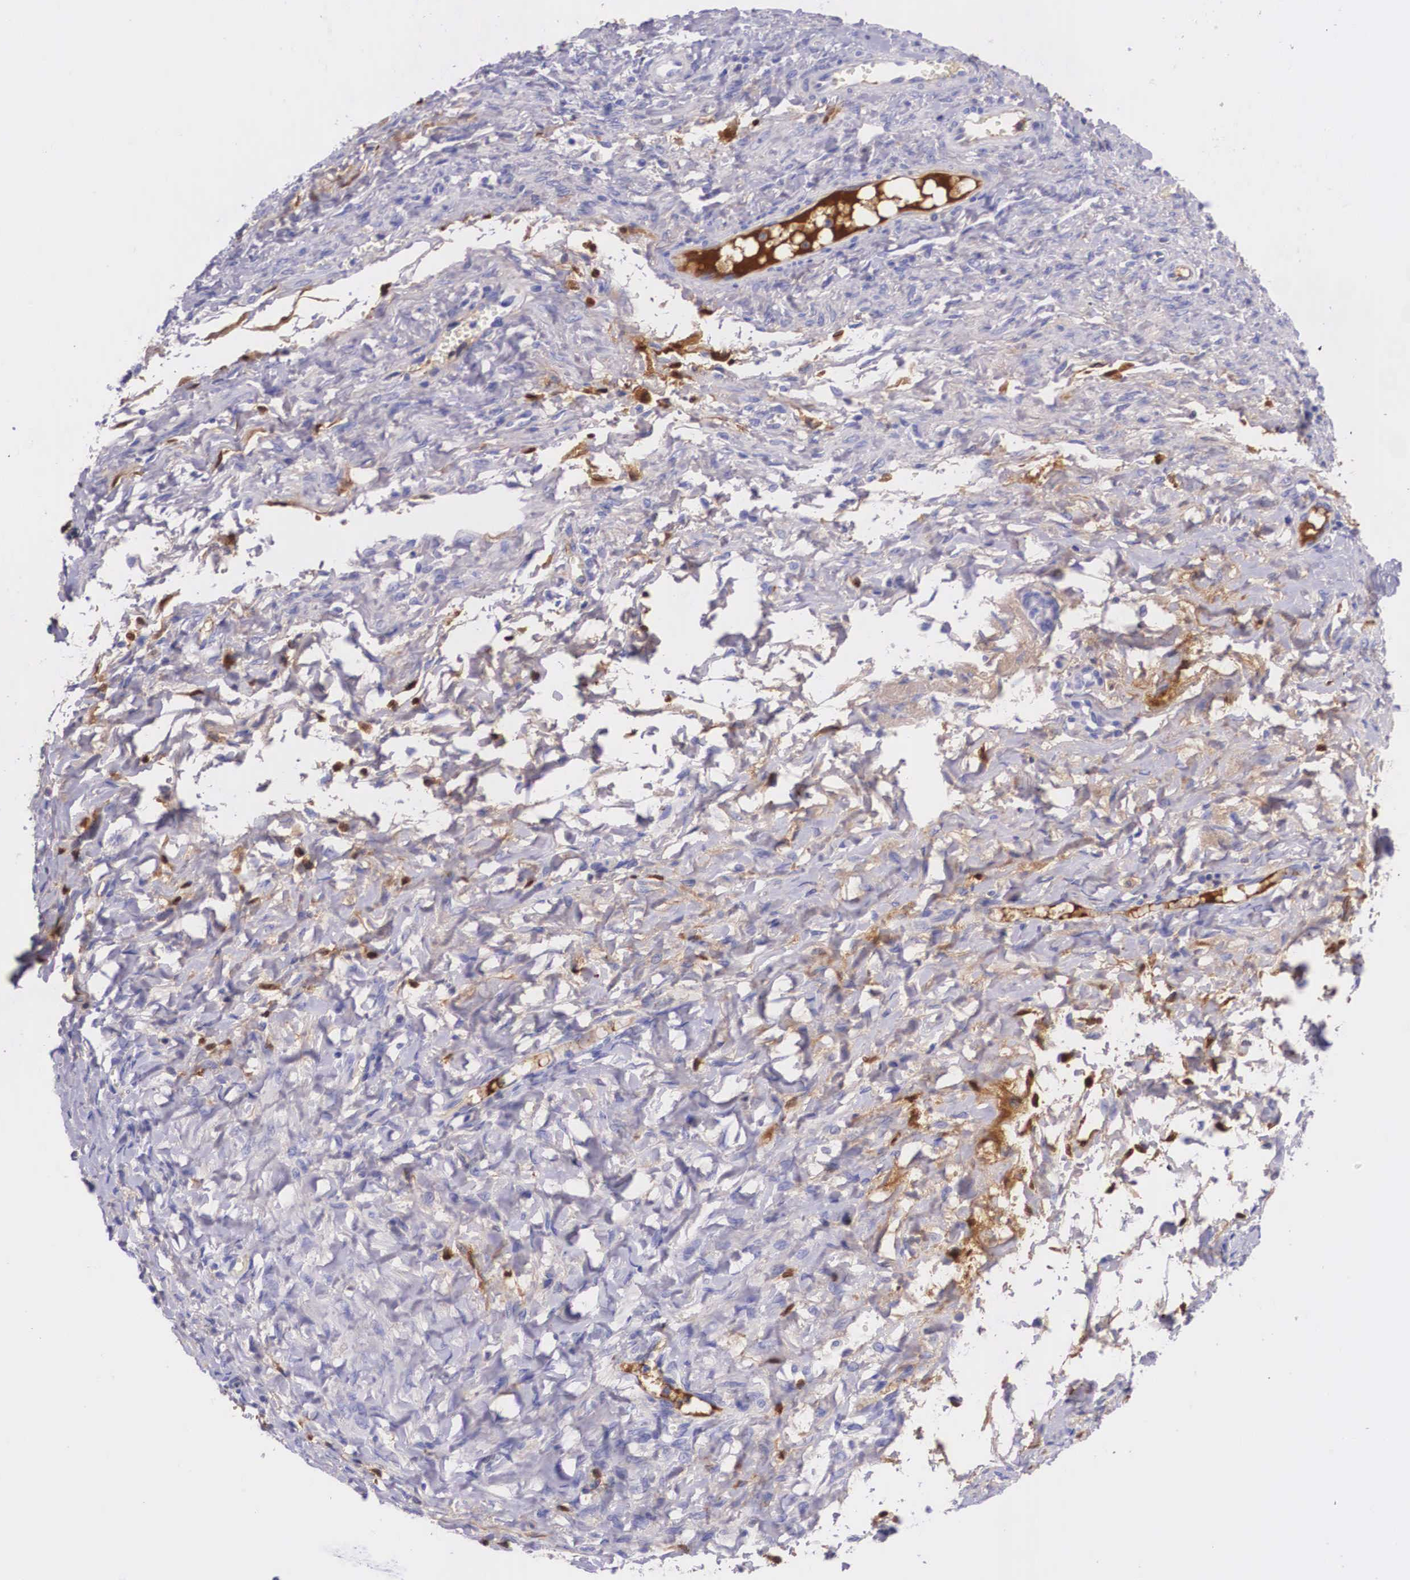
{"staining": {"intensity": "negative", "quantity": "none", "location": "none"}, "tissue": "smooth muscle", "cell_type": "Smooth muscle cells", "image_type": "normal", "snomed": [{"axis": "morphology", "description": "Normal tissue, NOS"}, {"axis": "topography", "description": "Uterus"}], "caption": "Human smooth muscle stained for a protein using immunohistochemistry demonstrates no positivity in smooth muscle cells.", "gene": "PLG", "patient": {"sex": "female", "age": 56}}